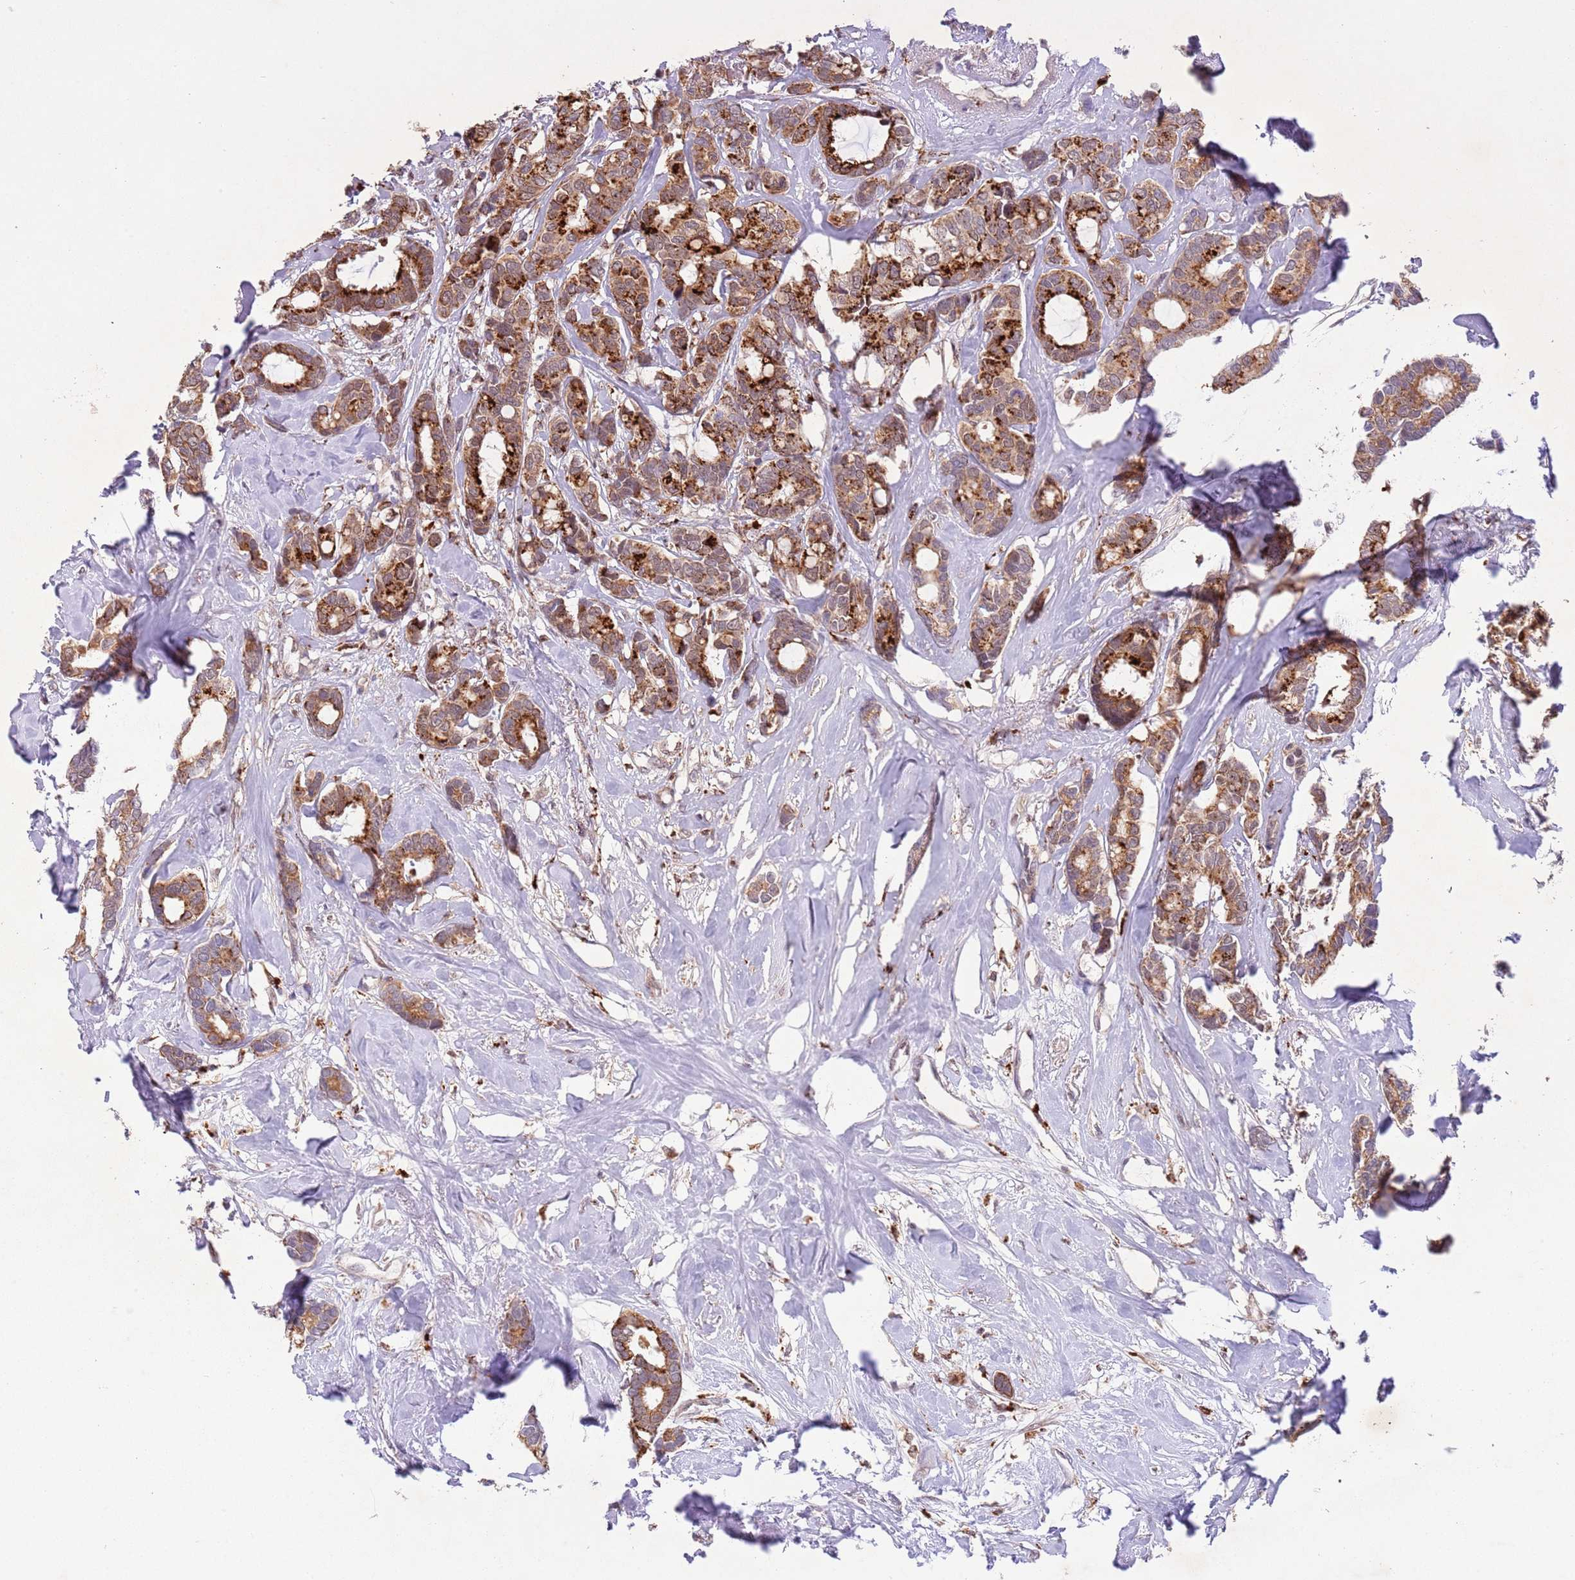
{"staining": {"intensity": "strong", "quantity": ">75%", "location": "cytoplasmic/membranous"}, "tissue": "breast cancer", "cell_type": "Tumor cells", "image_type": "cancer", "snomed": [{"axis": "morphology", "description": "Duct carcinoma"}, {"axis": "topography", "description": "Breast"}], "caption": "This is a micrograph of immunohistochemistry staining of breast cancer, which shows strong positivity in the cytoplasmic/membranous of tumor cells.", "gene": "TRIM27", "patient": {"sex": "female", "age": 87}}